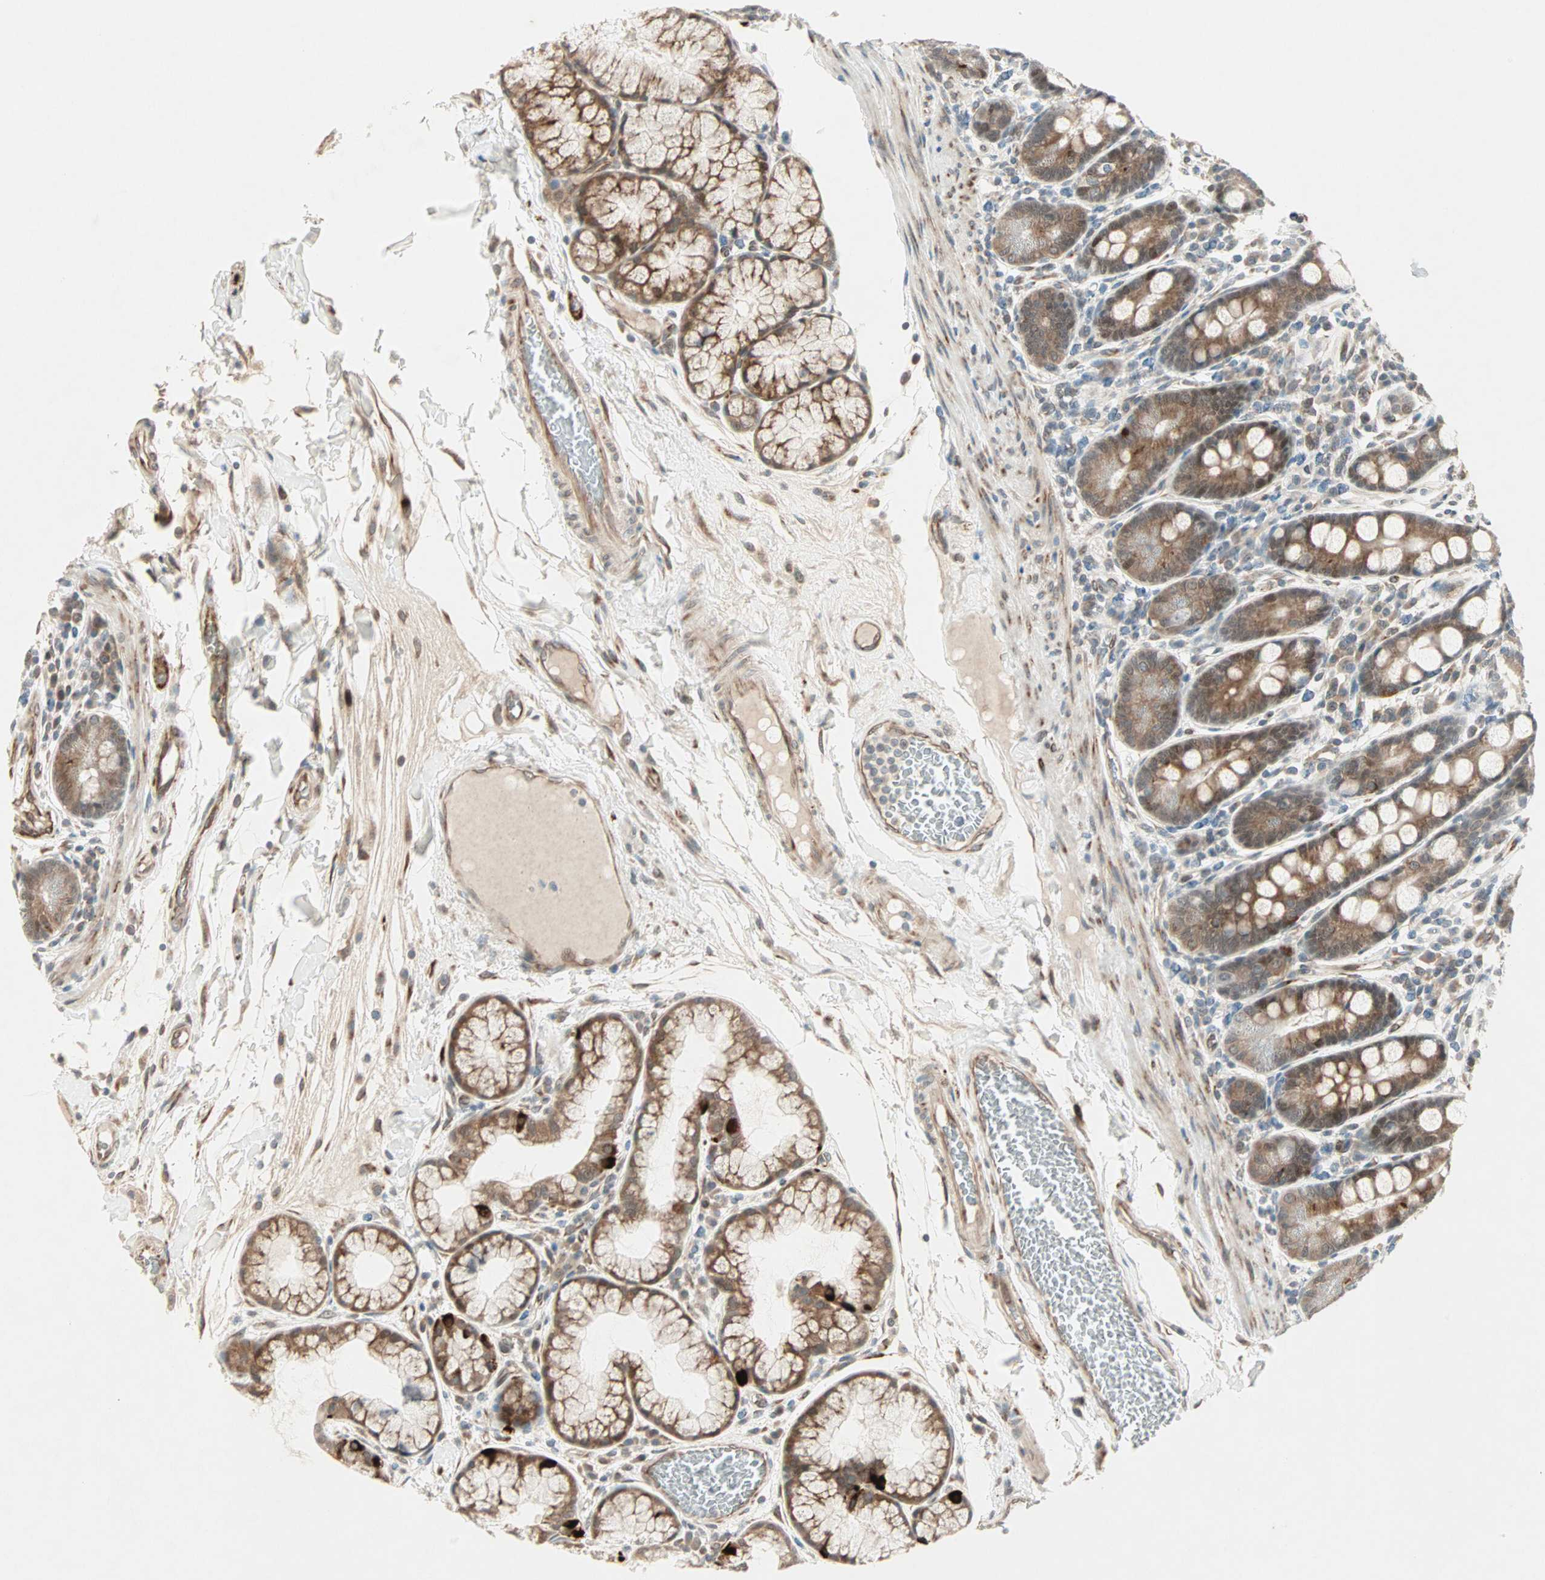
{"staining": {"intensity": "moderate", "quantity": ">75%", "location": "cytoplasmic/membranous,nuclear"}, "tissue": "duodenum", "cell_type": "Glandular cells", "image_type": "normal", "snomed": [{"axis": "morphology", "description": "Normal tissue, NOS"}, {"axis": "topography", "description": "Duodenum"}], "caption": "Unremarkable duodenum was stained to show a protein in brown. There is medium levels of moderate cytoplasmic/membranous,nuclear staining in about >75% of glandular cells.", "gene": "ZNF37A", "patient": {"sex": "male", "age": 50}}